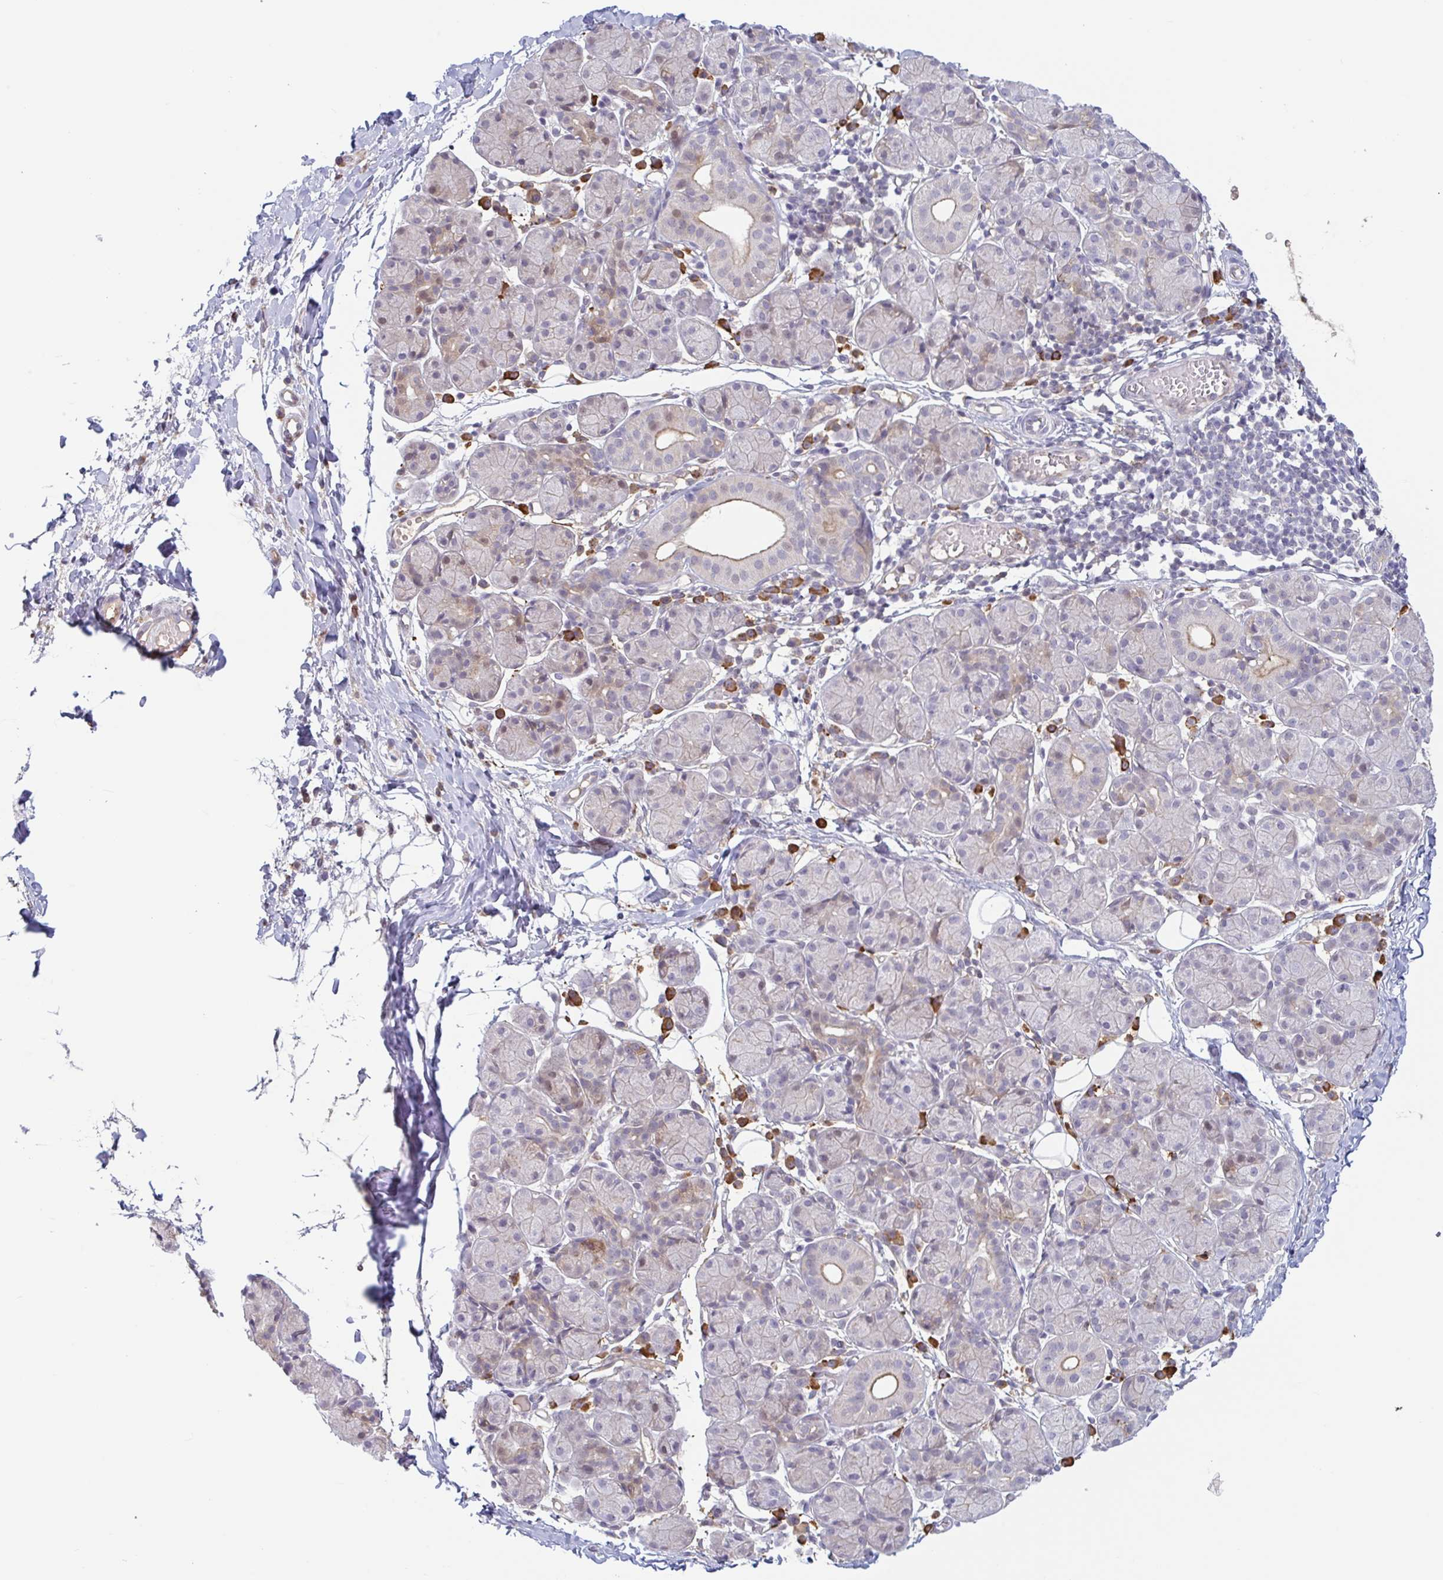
{"staining": {"intensity": "weak", "quantity": "<25%", "location": "cytoplasmic/membranous"}, "tissue": "salivary gland", "cell_type": "Glandular cells", "image_type": "normal", "snomed": [{"axis": "morphology", "description": "Normal tissue, NOS"}, {"axis": "morphology", "description": "Inflammation, NOS"}, {"axis": "topography", "description": "Lymph node"}, {"axis": "topography", "description": "Salivary gland"}], "caption": "Salivary gland stained for a protein using IHC displays no staining glandular cells.", "gene": "TAF1D", "patient": {"sex": "male", "age": 3}}